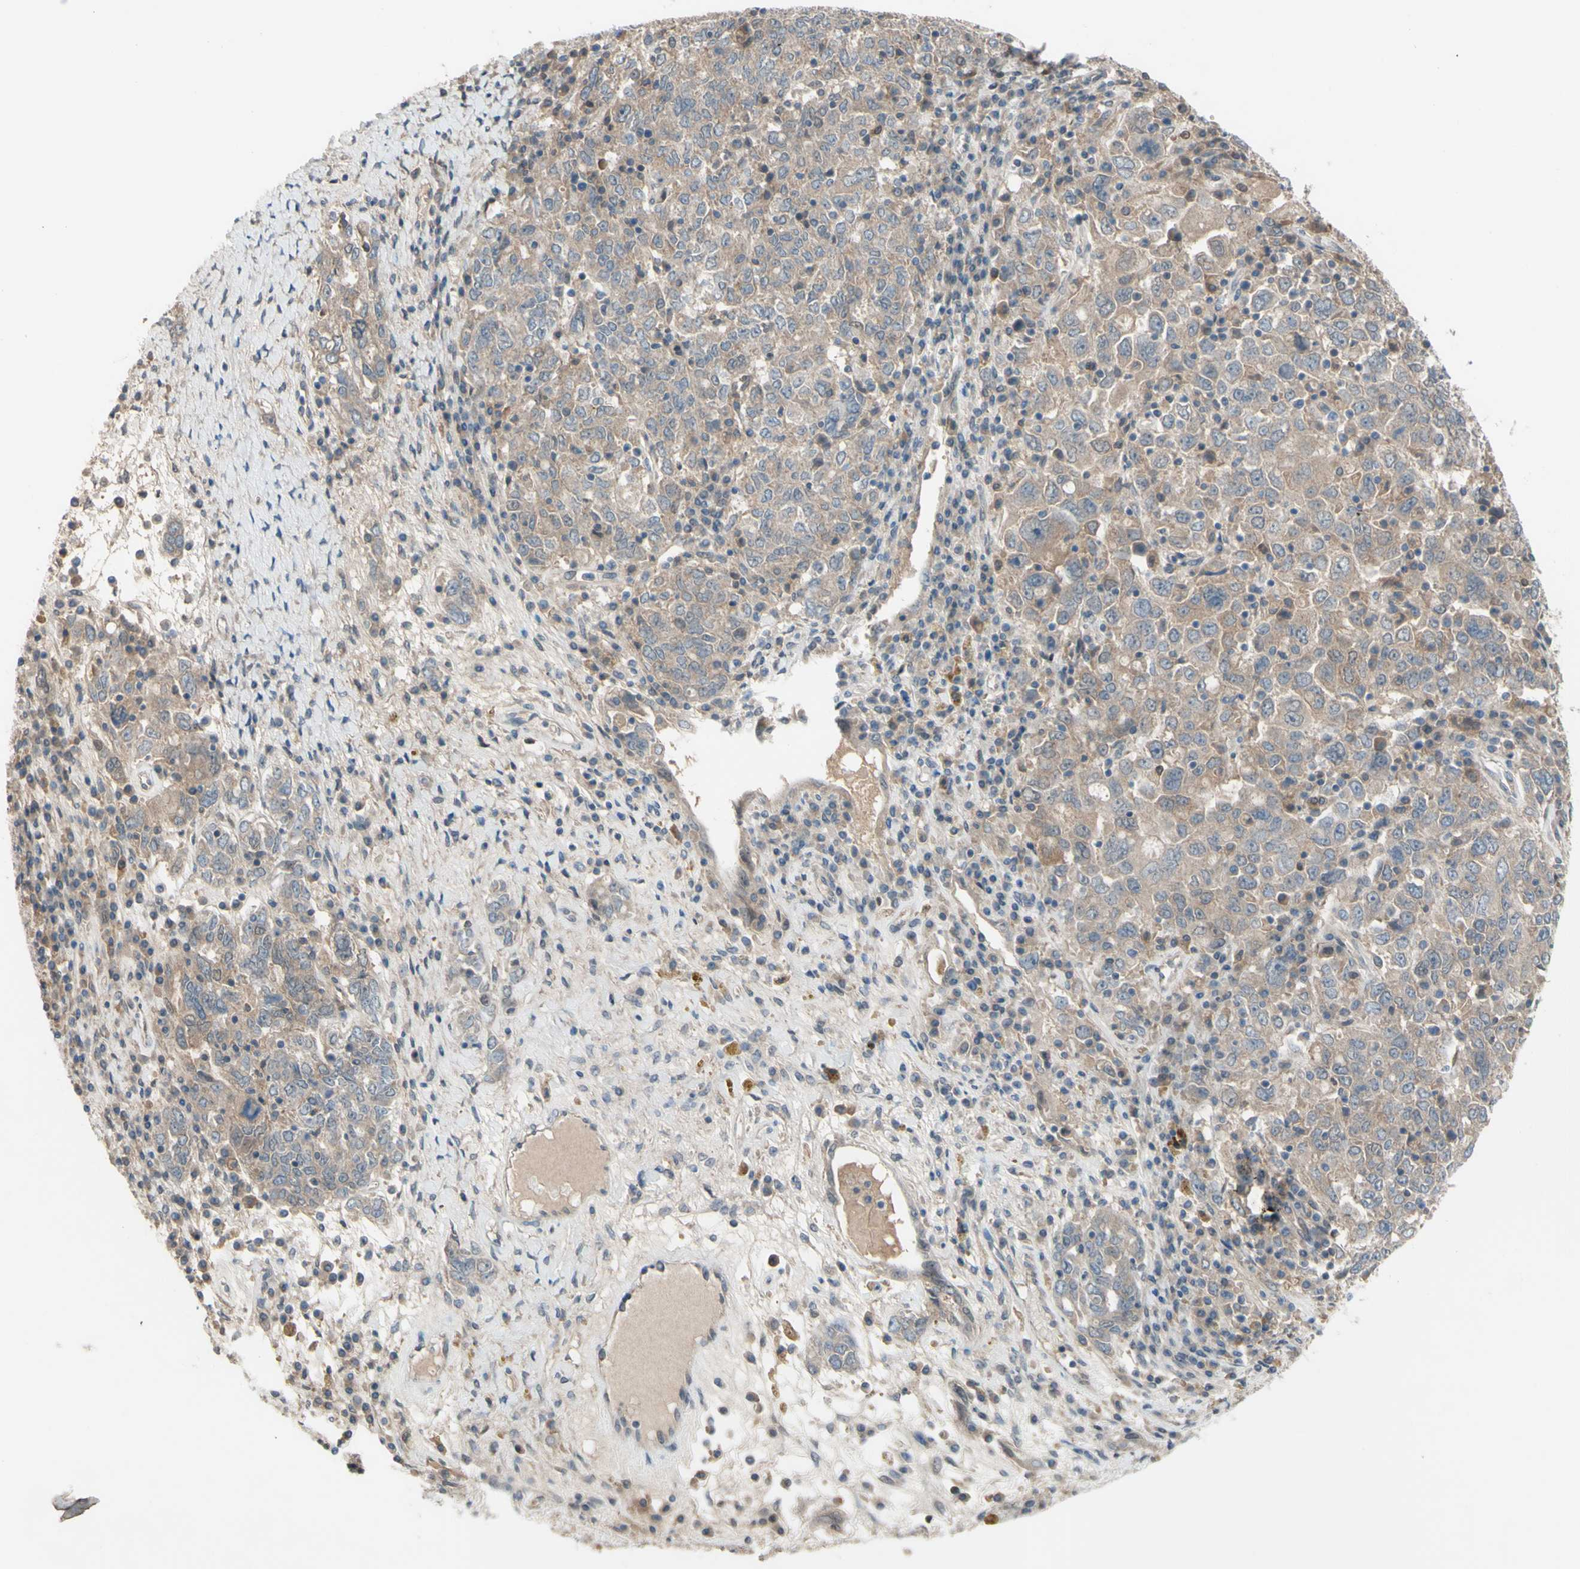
{"staining": {"intensity": "weak", "quantity": ">75%", "location": "cytoplasmic/membranous"}, "tissue": "ovarian cancer", "cell_type": "Tumor cells", "image_type": "cancer", "snomed": [{"axis": "morphology", "description": "Carcinoma, endometroid"}, {"axis": "topography", "description": "Ovary"}], "caption": "Protein staining of ovarian cancer (endometroid carcinoma) tissue displays weak cytoplasmic/membranous positivity in about >75% of tumor cells.", "gene": "AFP", "patient": {"sex": "female", "age": 62}}